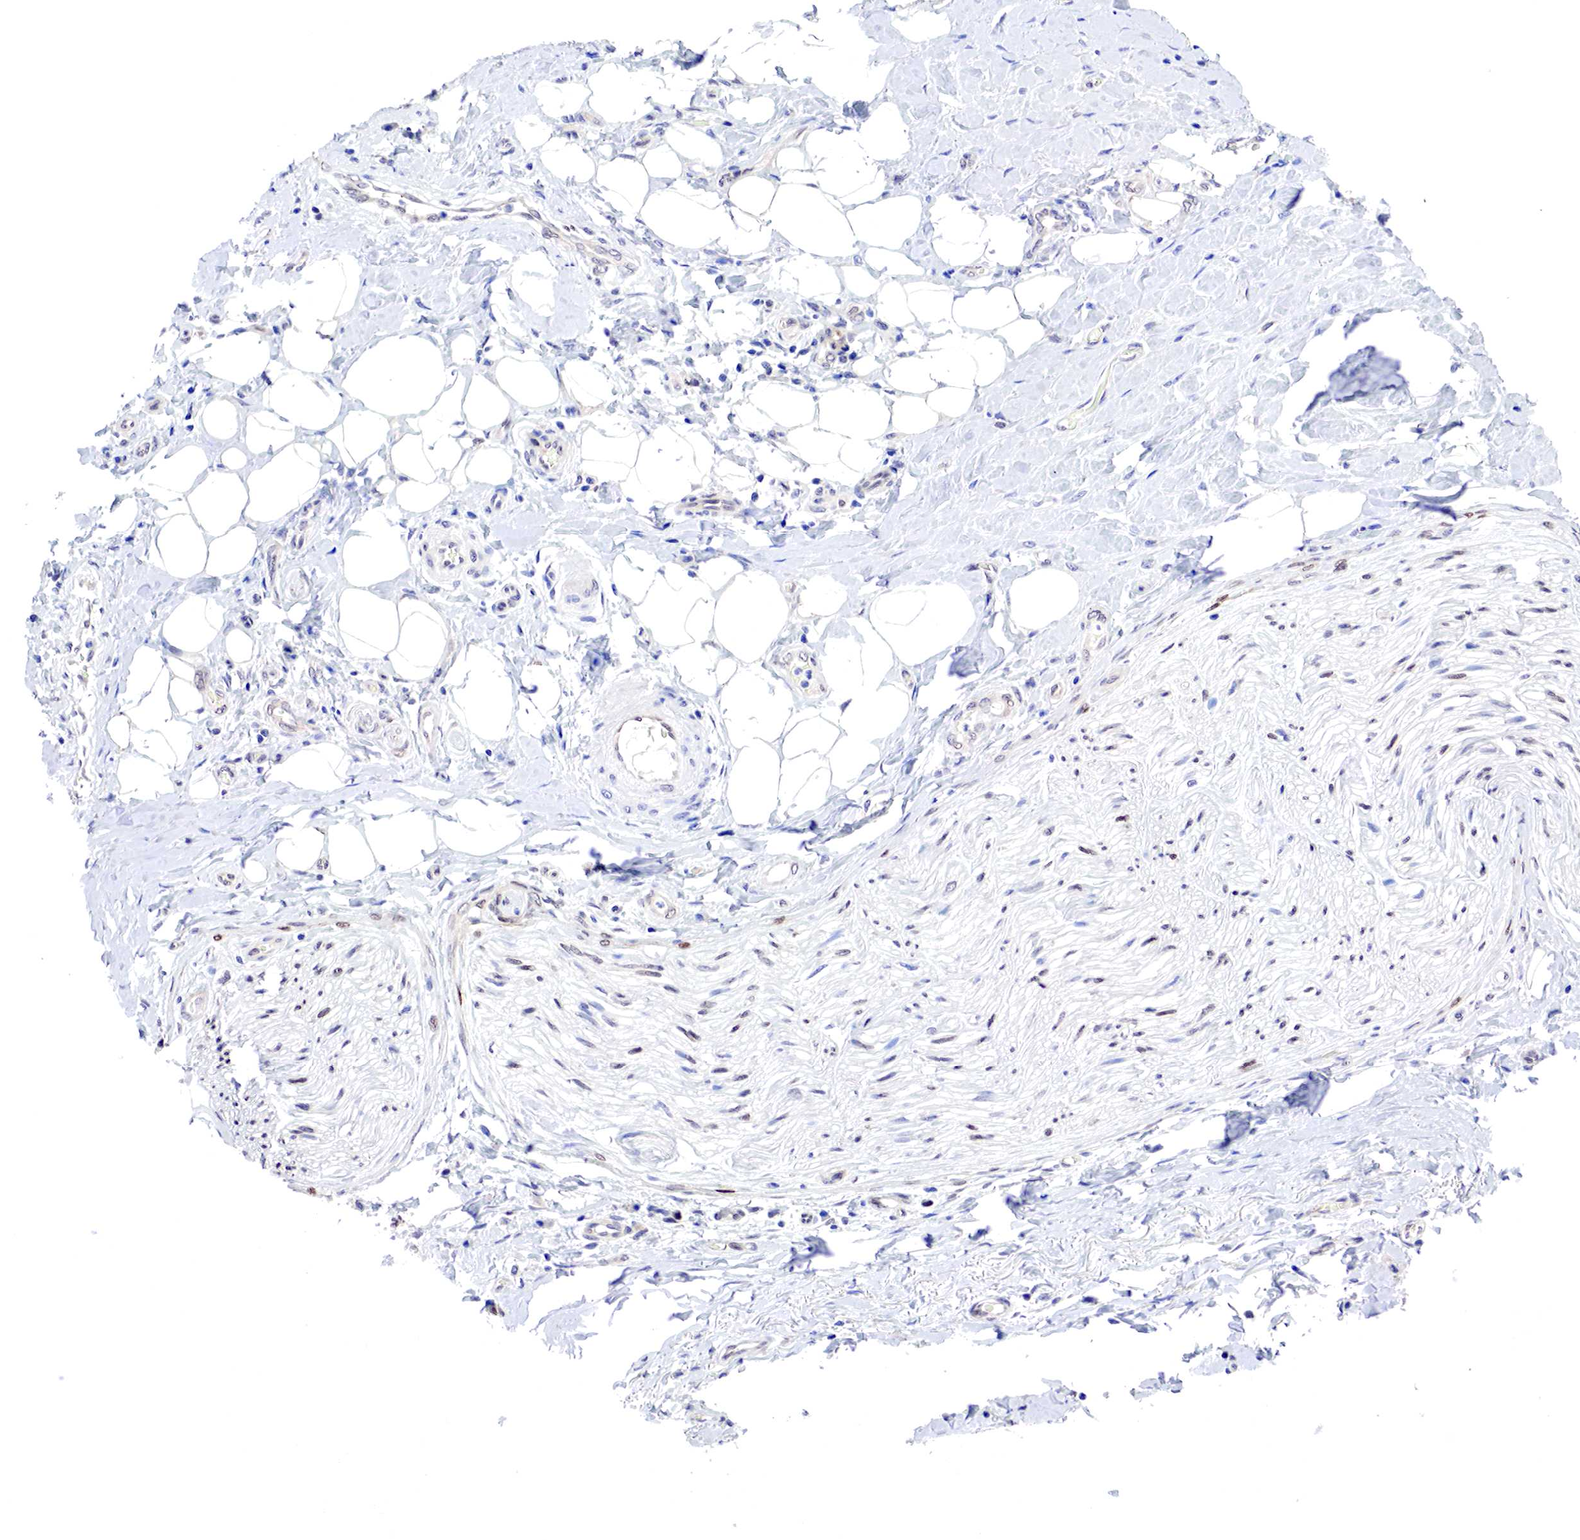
{"staining": {"intensity": "weak", "quantity": "25%-75%", "location": "cytoplasmic/membranous,nuclear"}, "tissue": "stomach cancer", "cell_type": "Tumor cells", "image_type": "cancer", "snomed": [{"axis": "morphology", "description": "Adenocarcinoma, NOS"}, {"axis": "topography", "description": "Stomach, upper"}], "caption": "Protein staining displays weak cytoplasmic/membranous and nuclear positivity in approximately 25%-75% of tumor cells in stomach cancer.", "gene": "PABIR2", "patient": {"sex": "male", "age": 47}}